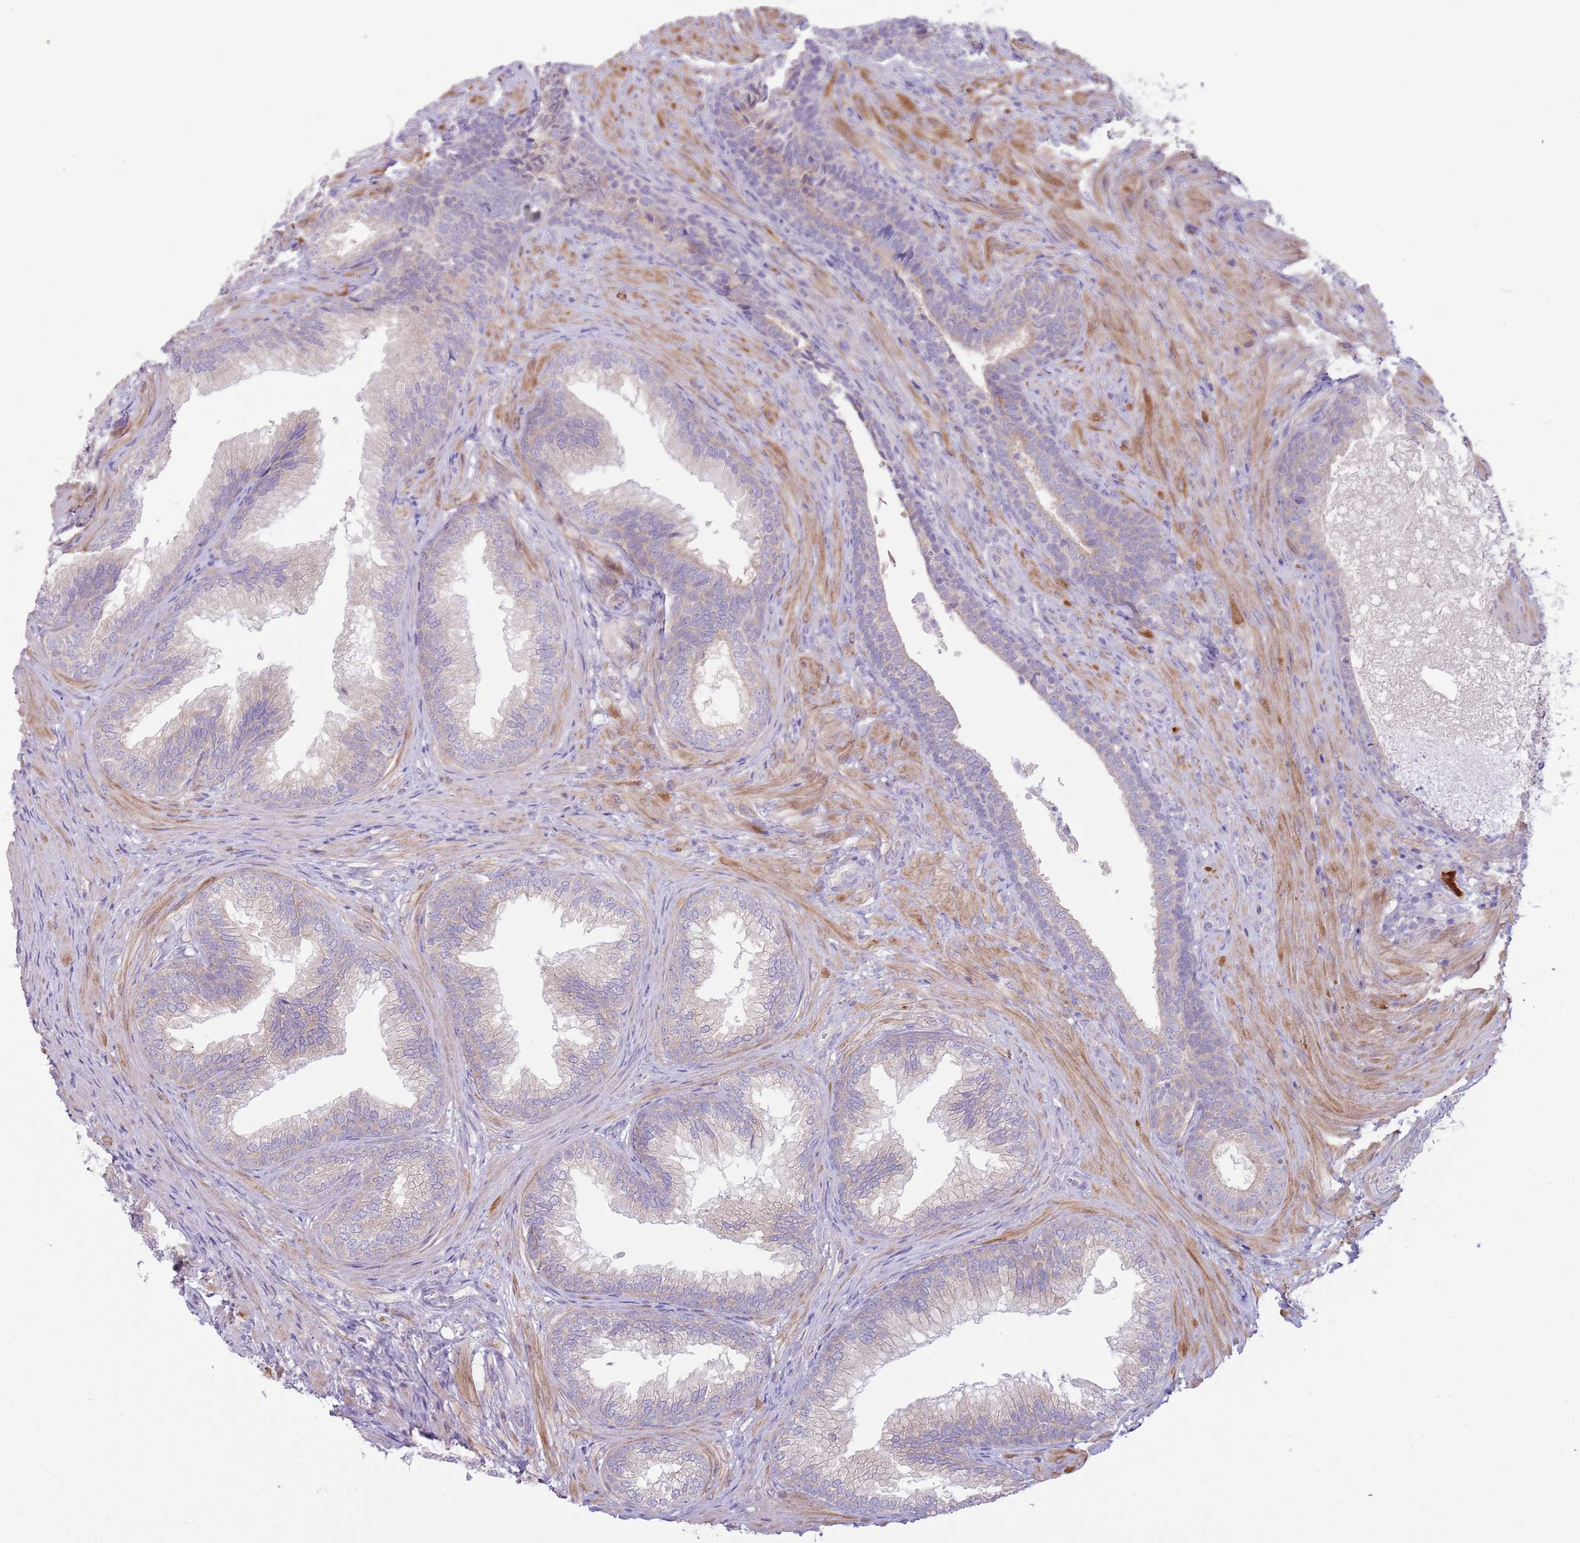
{"staining": {"intensity": "negative", "quantity": "none", "location": "none"}, "tissue": "prostate", "cell_type": "Glandular cells", "image_type": "normal", "snomed": [{"axis": "morphology", "description": "Normal tissue, NOS"}, {"axis": "topography", "description": "Prostate"}], "caption": "Glandular cells show no significant expression in normal prostate. Nuclei are stained in blue.", "gene": "CFH", "patient": {"sex": "male", "age": 76}}